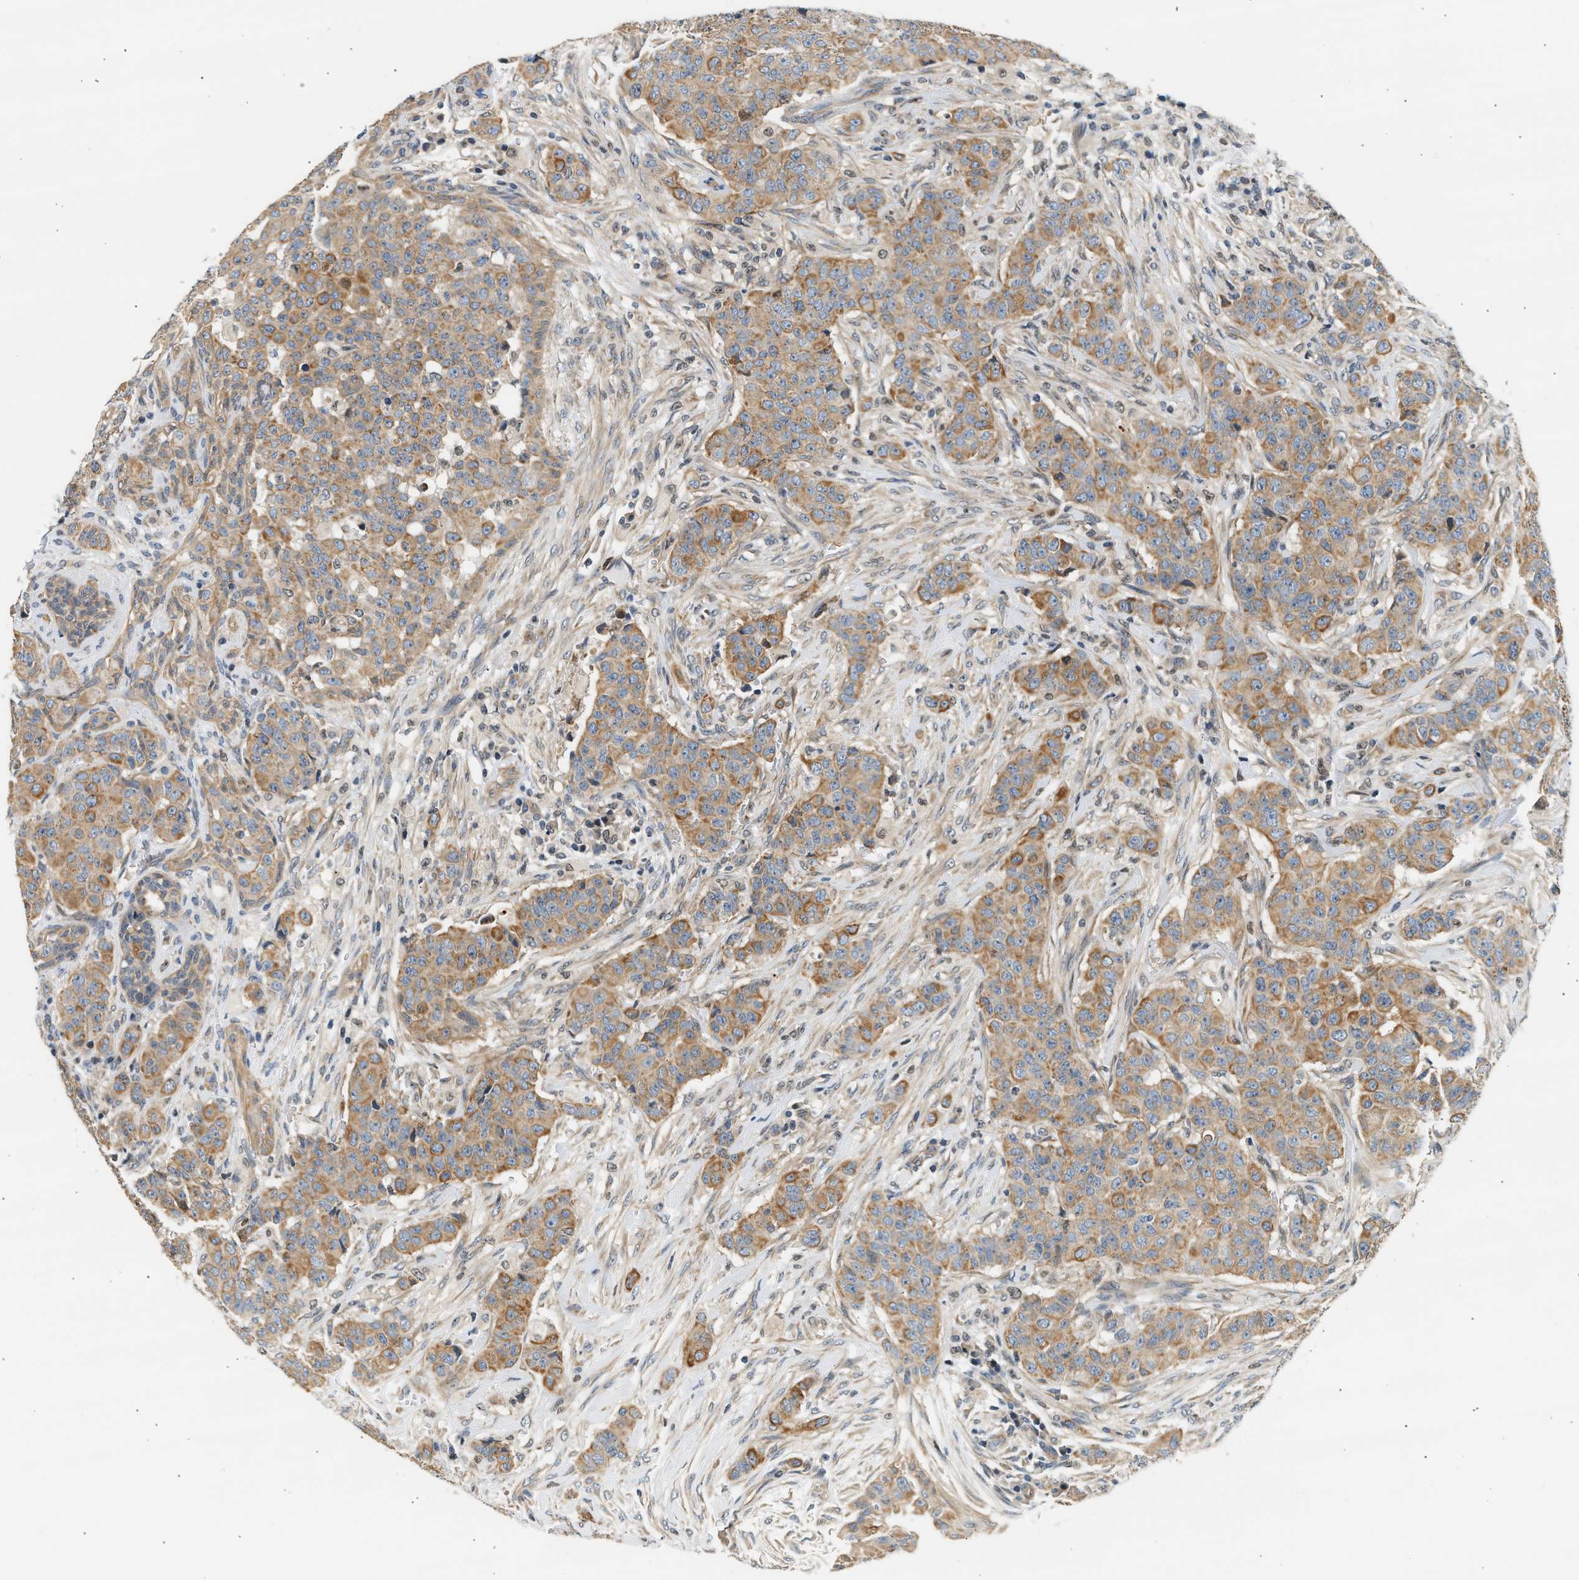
{"staining": {"intensity": "moderate", "quantity": ">75%", "location": "cytoplasmic/membranous"}, "tissue": "breast cancer", "cell_type": "Tumor cells", "image_type": "cancer", "snomed": [{"axis": "morphology", "description": "Normal tissue, NOS"}, {"axis": "morphology", "description": "Duct carcinoma"}, {"axis": "topography", "description": "Breast"}], "caption": "Brown immunohistochemical staining in breast cancer shows moderate cytoplasmic/membranous positivity in about >75% of tumor cells.", "gene": "WDR31", "patient": {"sex": "female", "age": 40}}